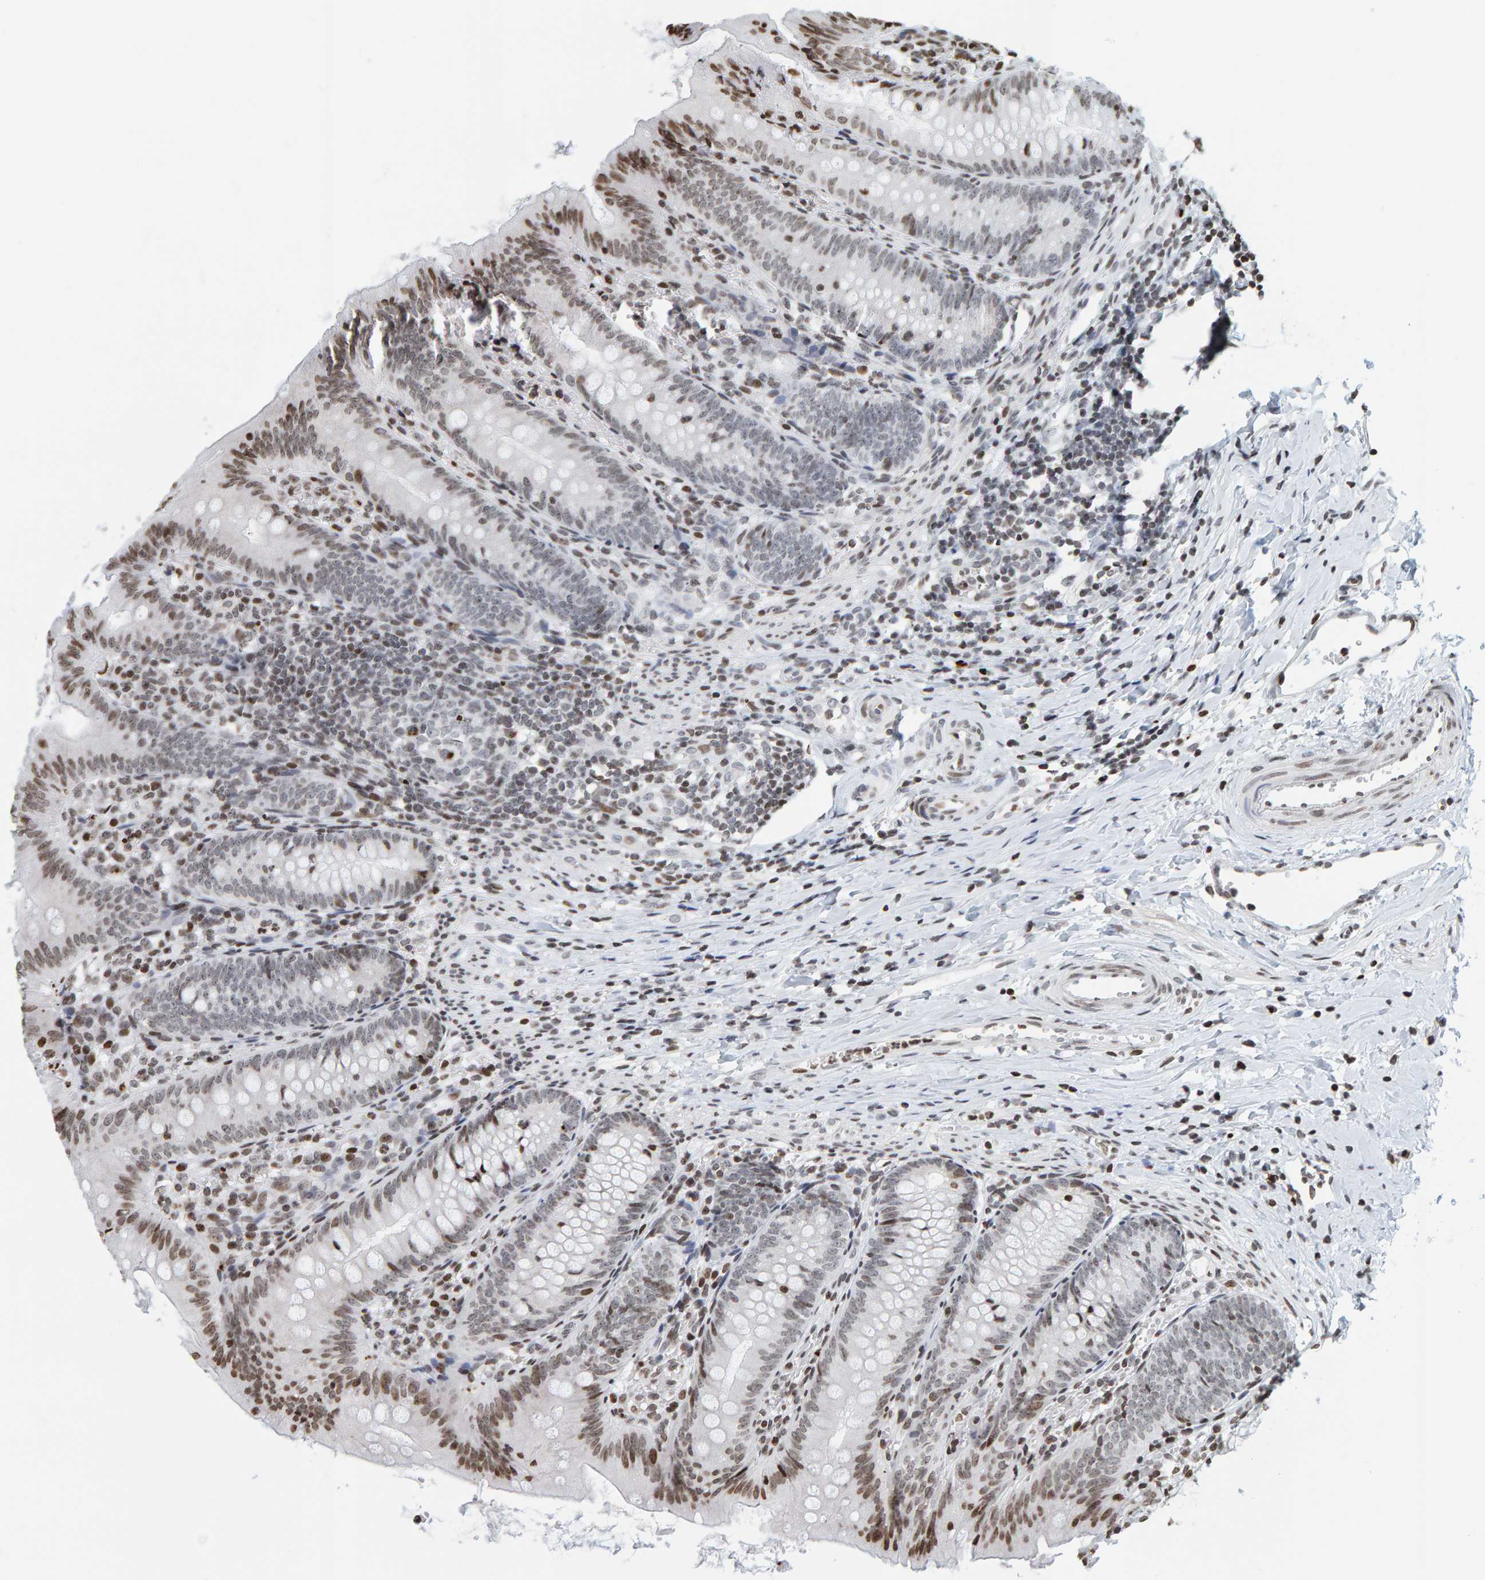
{"staining": {"intensity": "moderate", "quantity": "25%-75%", "location": "nuclear"}, "tissue": "appendix", "cell_type": "Glandular cells", "image_type": "normal", "snomed": [{"axis": "morphology", "description": "Normal tissue, NOS"}, {"axis": "topography", "description": "Appendix"}], "caption": "A micrograph of appendix stained for a protein demonstrates moderate nuclear brown staining in glandular cells. (DAB (3,3'-diaminobenzidine) = brown stain, brightfield microscopy at high magnification).", "gene": "BRF2", "patient": {"sex": "male", "age": 1}}